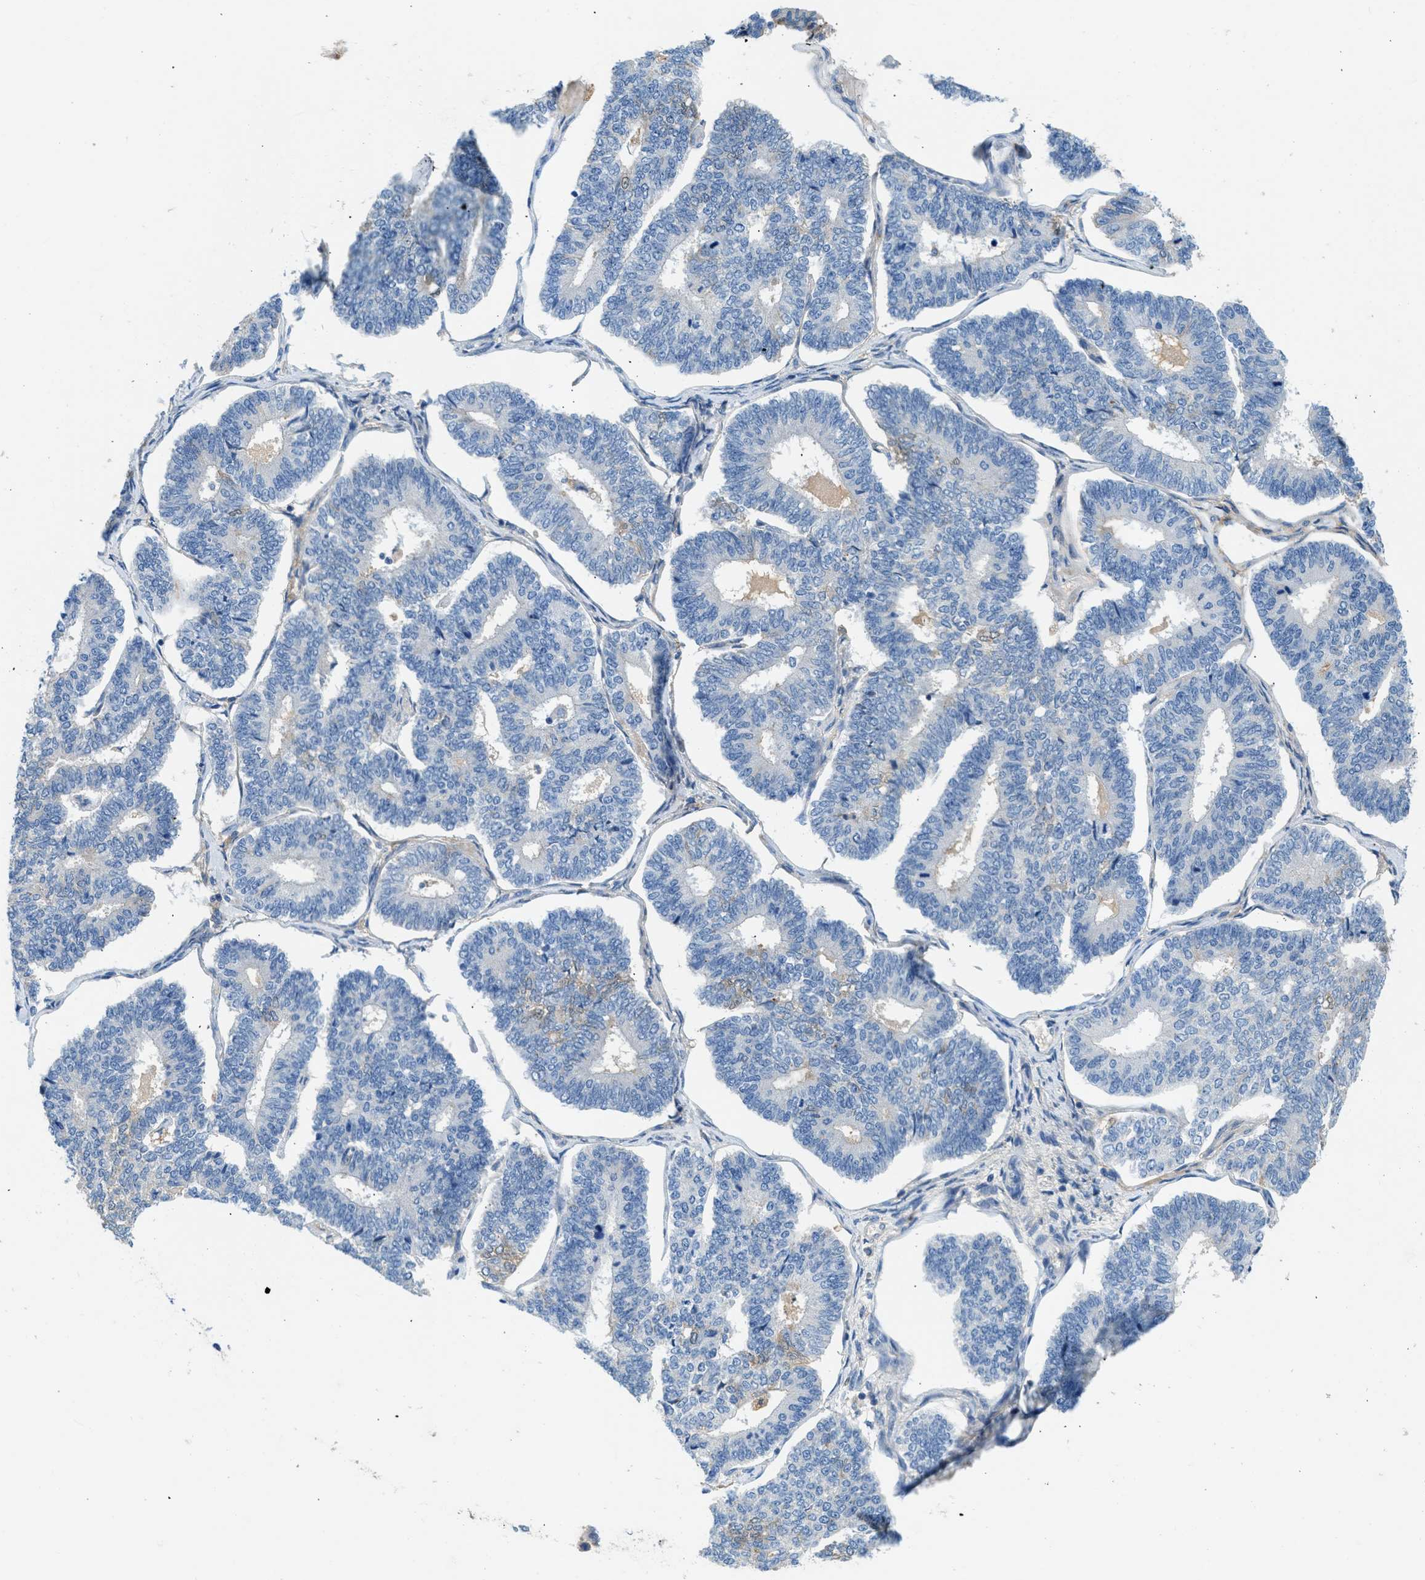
{"staining": {"intensity": "negative", "quantity": "none", "location": "none"}, "tissue": "endometrial cancer", "cell_type": "Tumor cells", "image_type": "cancer", "snomed": [{"axis": "morphology", "description": "Adenocarcinoma, NOS"}, {"axis": "topography", "description": "Endometrium"}], "caption": "Tumor cells show no significant staining in endometrial adenocarcinoma.", "gene": "RWDD2B", "patient": {"sex": "female", "age": 70}}